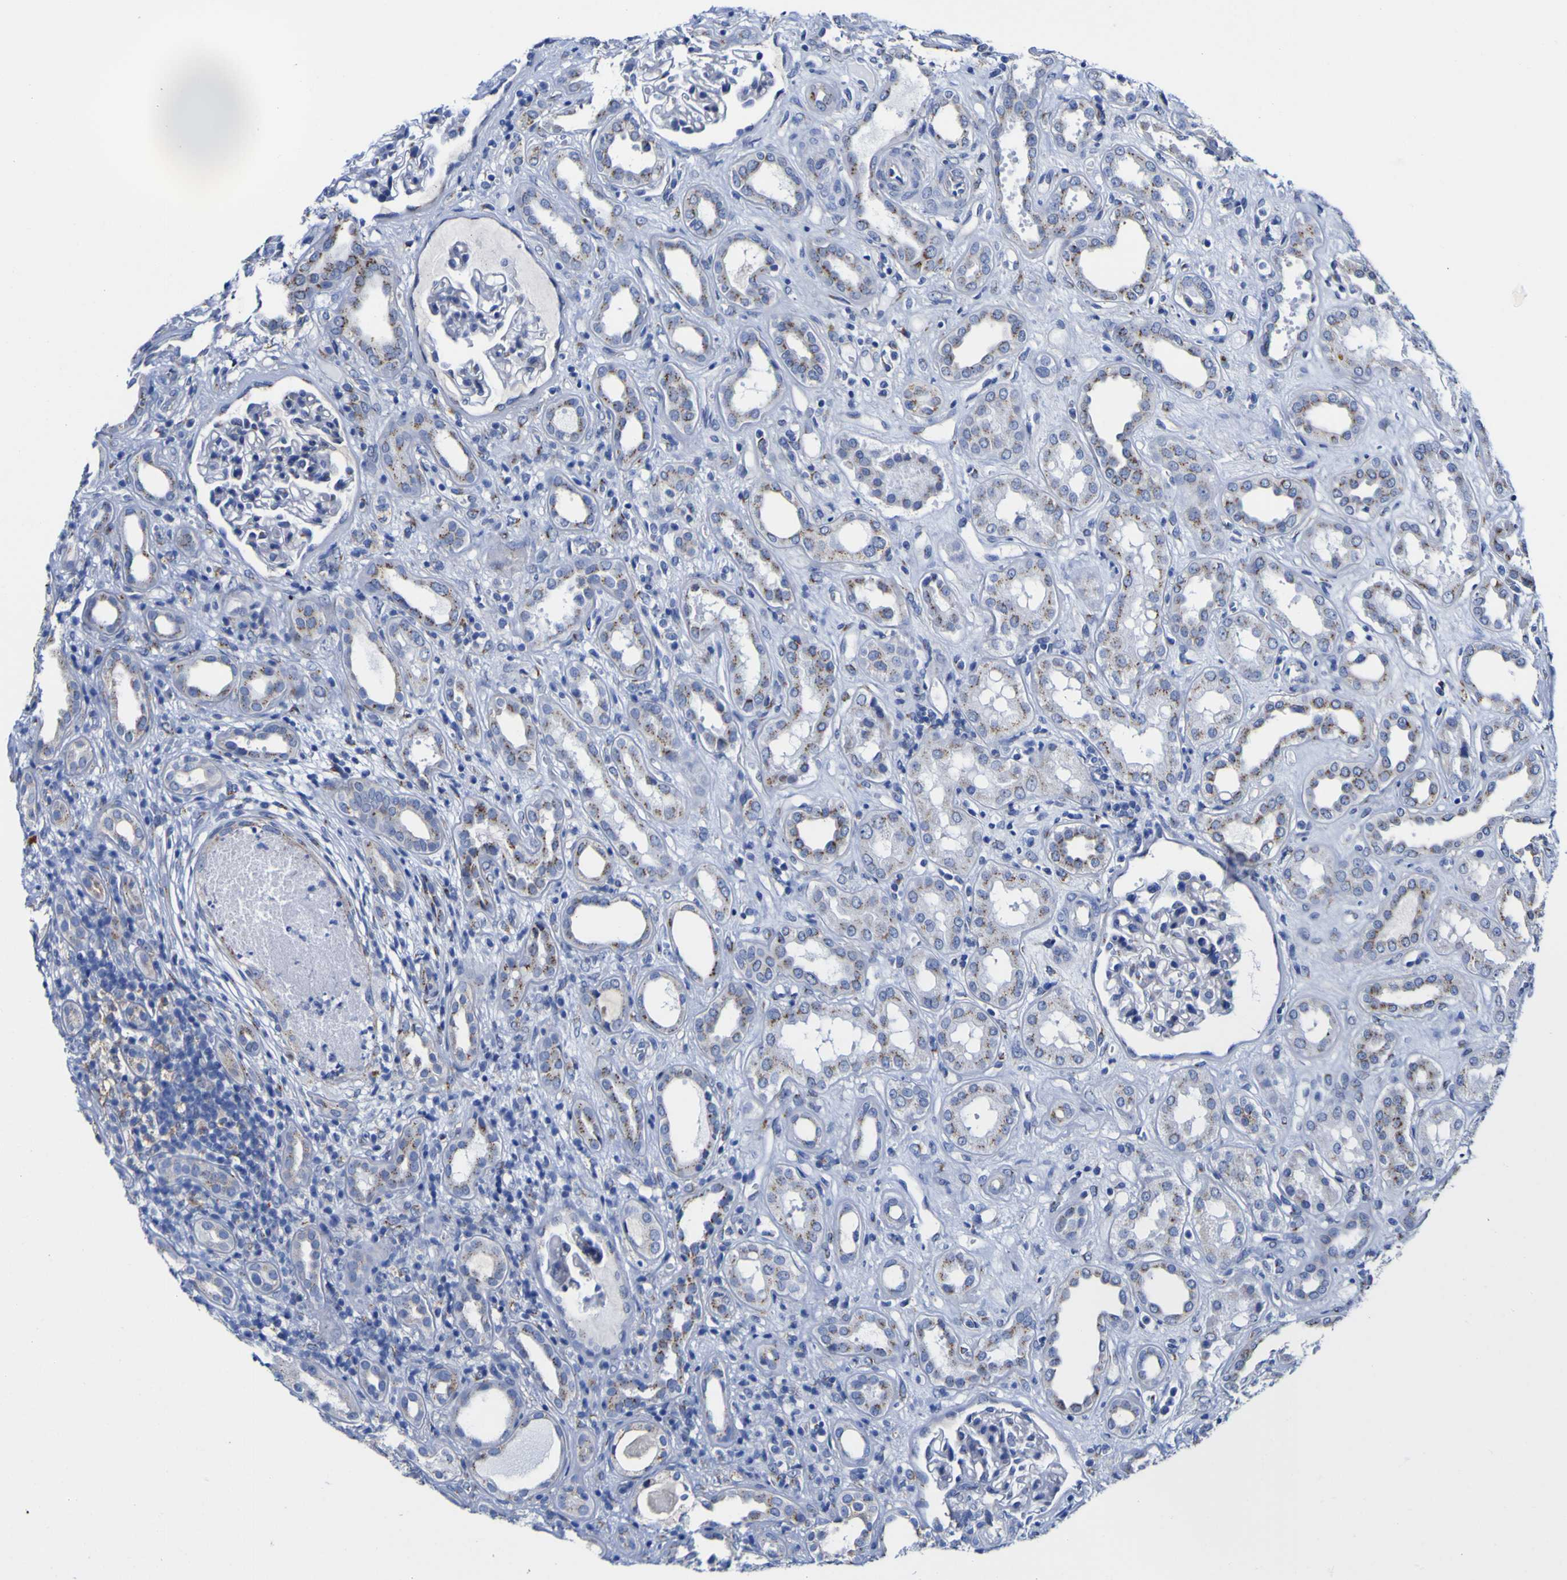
{"staining": {"intensity": "negative", "quantity": "none", "location": "none"}, "tissue": "kidney", "cell_type": "Cells in glomeruli", "image_type": "normal", "snomed": [{"axis": "morphology", "description": "Normal tissue, NOS"}, {"axis": "topography", "description": "Kidney"}], "caption": "Kidney stained for a protein using immunohistochemistry exhibits no positivity cells in glomeruli.", "gene": "GOLM1", "patient": {"sex": "male", "age": 59}}